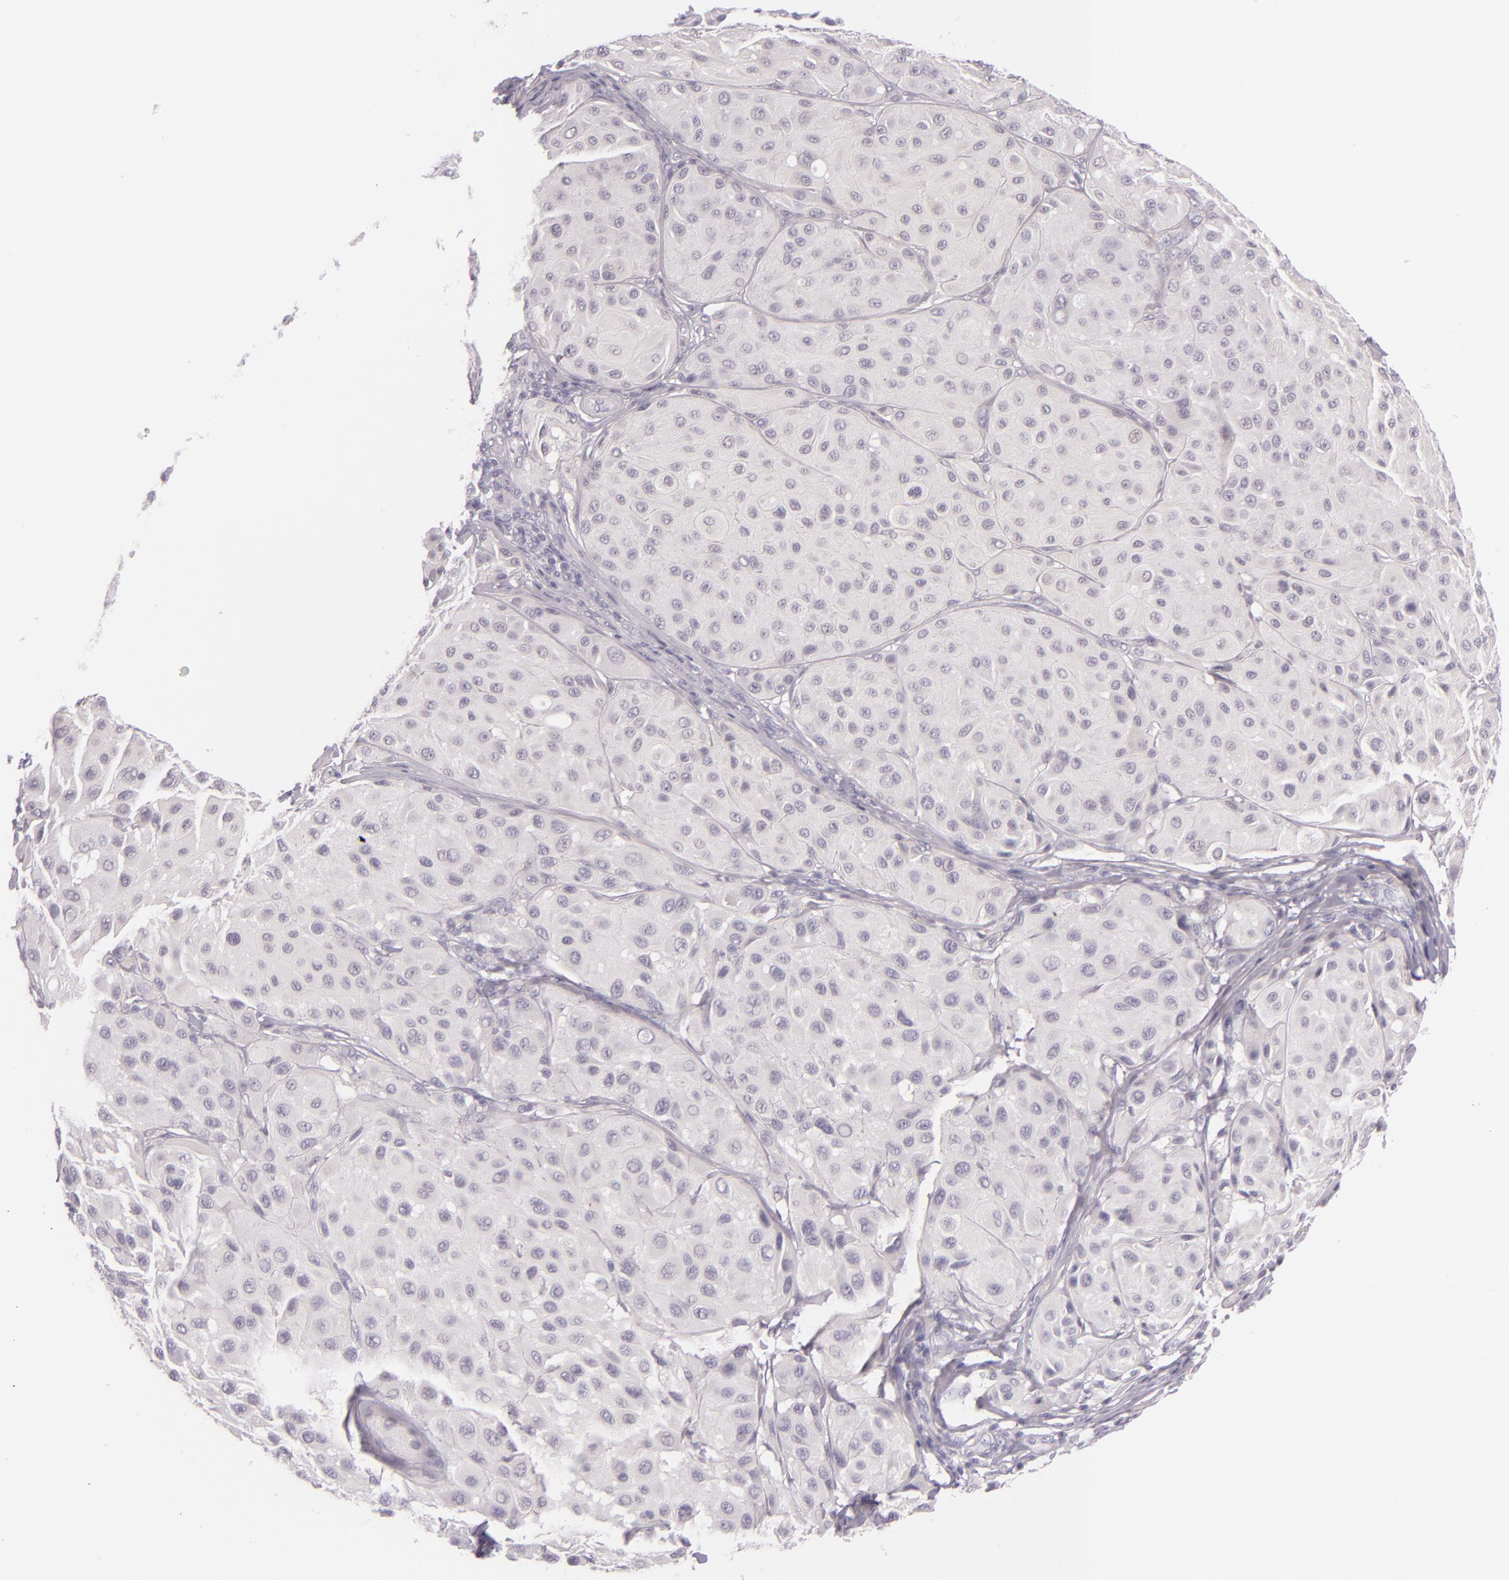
{"staining": {"intensity": "negative", "quantity": "none", "location": "none"}, "tissue": "melanoma", "cell_type": "Tumor cells", "image_type": "cancer", "snomed": [{"axis": "morphology", "description": "Malignant melanoma, NOS"}, {"axis": "topography", "description": "Skin"}], "caption": "This is an IHC image of melanoma. There is no positivity in tumor cells.", "gene": "CBS", "patient": {"sex": "male", "age": 36}}